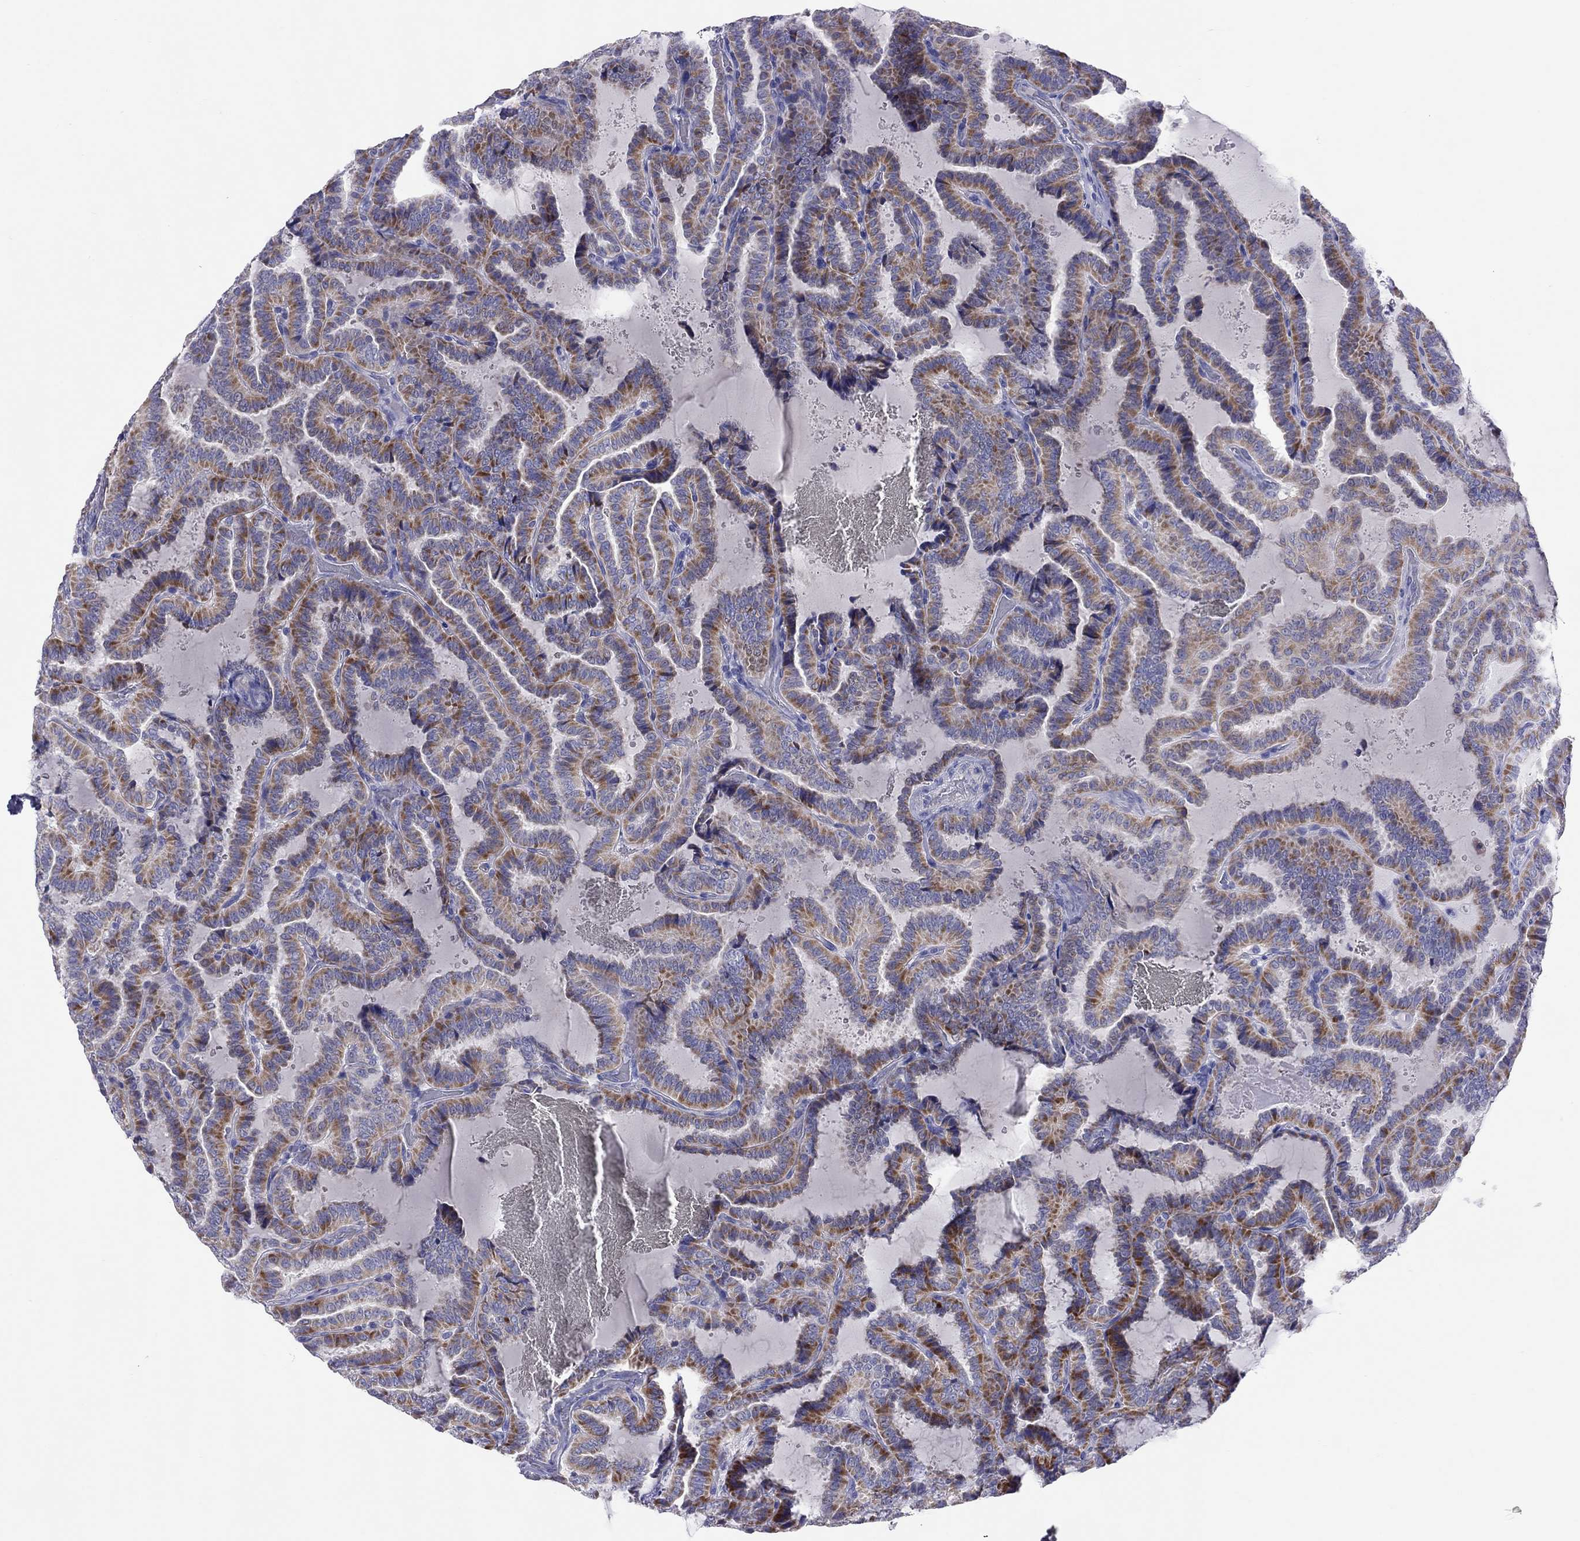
{"staining": {"intensity": "moderate", "quantity": "<25%", "location": "cytoplasmic/membranous"}, "tissue": "thyroid cancer", "cell_type": "Tumor cells", "image_type": "cancer", "snomed": [{"axis": "morphology", "description": "Papillary adenocarcinoma, NOS"}, {"axis": "topography", "description": "Thyroid gland"}], "caption": "Thyroid cancer stained with immunohistochemistry displays moderate cytoplasmic/membranous positivity in about <25% of tumor cells. (DAB (3,3'-diaminobenzidine) IHC with brightfield microscopy, high magnification).", "gene": "COL9A1", "patient": {"sex": "female", "age": 39}}